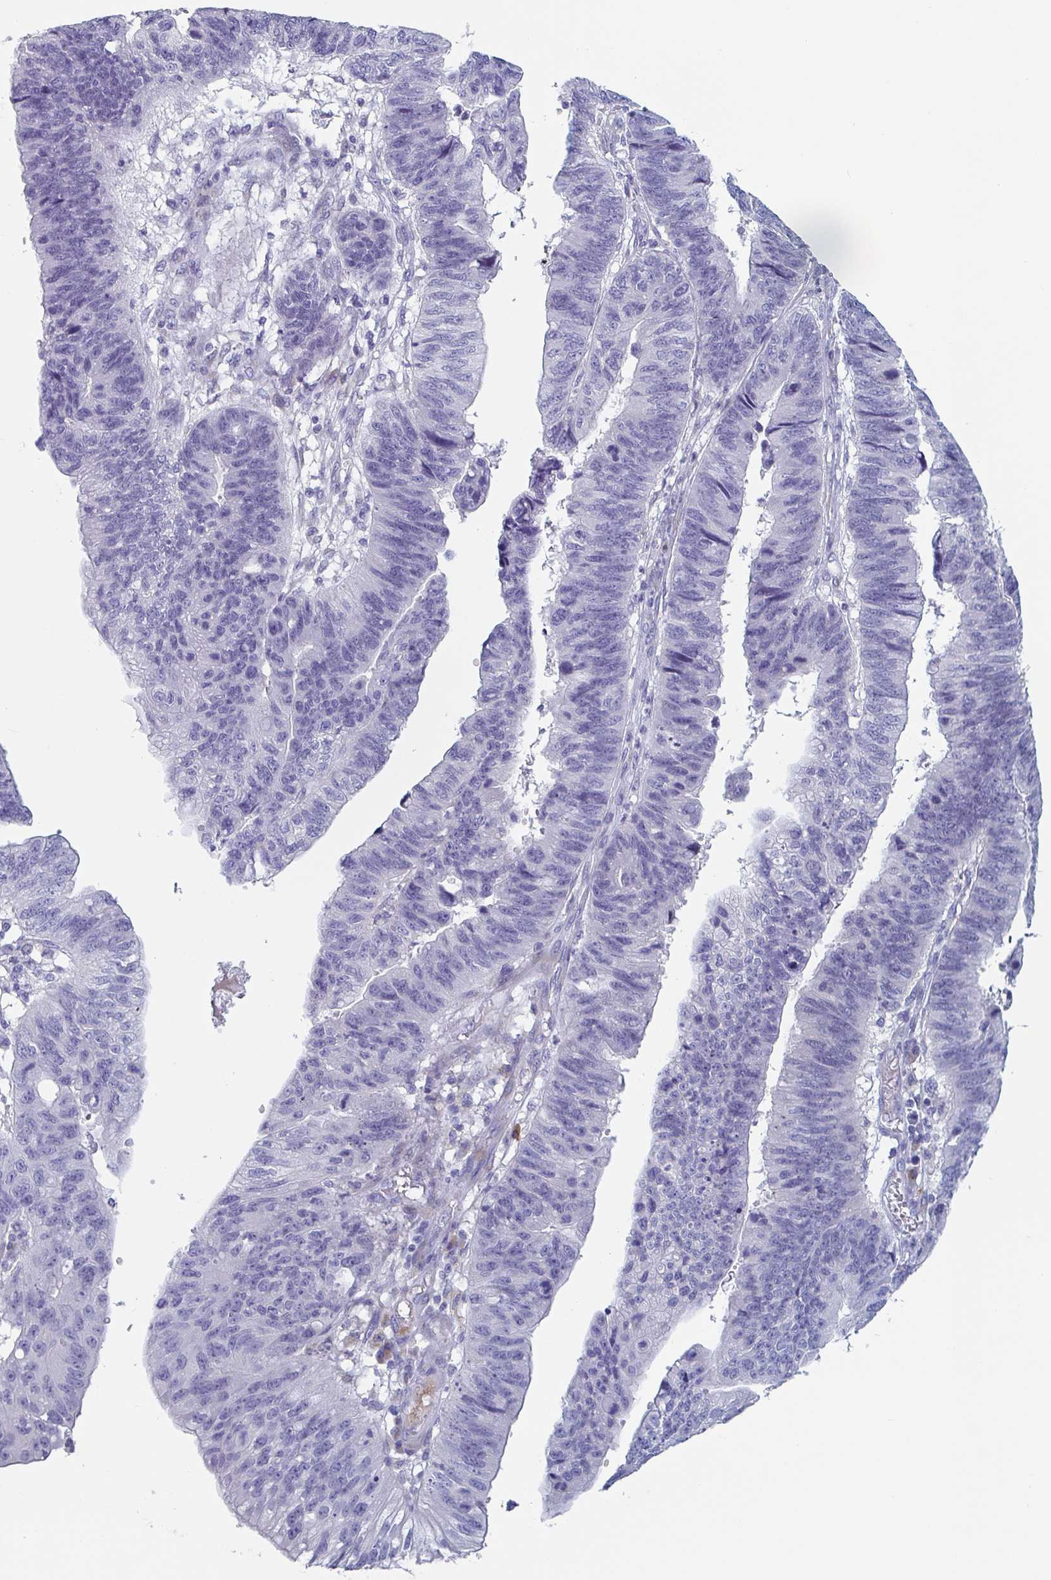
{"staining": {"intensity": "negative", "quantity": "none", "location": "none"}, "tissue": "stomach cancer", "cell_type": "Tumor cells", "image_type": "cancer", "snomed": [{"axis": "morphology", "description": "Adenocarcinoma, NOS"}, {"axis": "topography", "description": "Stomach"}], "caption": "Immunohistochemistry micrograph of human stomach cancer (adenocarcinoma) stained for a protein (brown), which shows no staining in tumor cells. Brightfield microscopy of immunohistochemistry stained with DAB (3,3'-diaminobenzidine) (brown) and hematoxylin (blue), captured at high magnification.", "gene": "NT5C3B", "patient": {"sex": "male", "age": 59}}